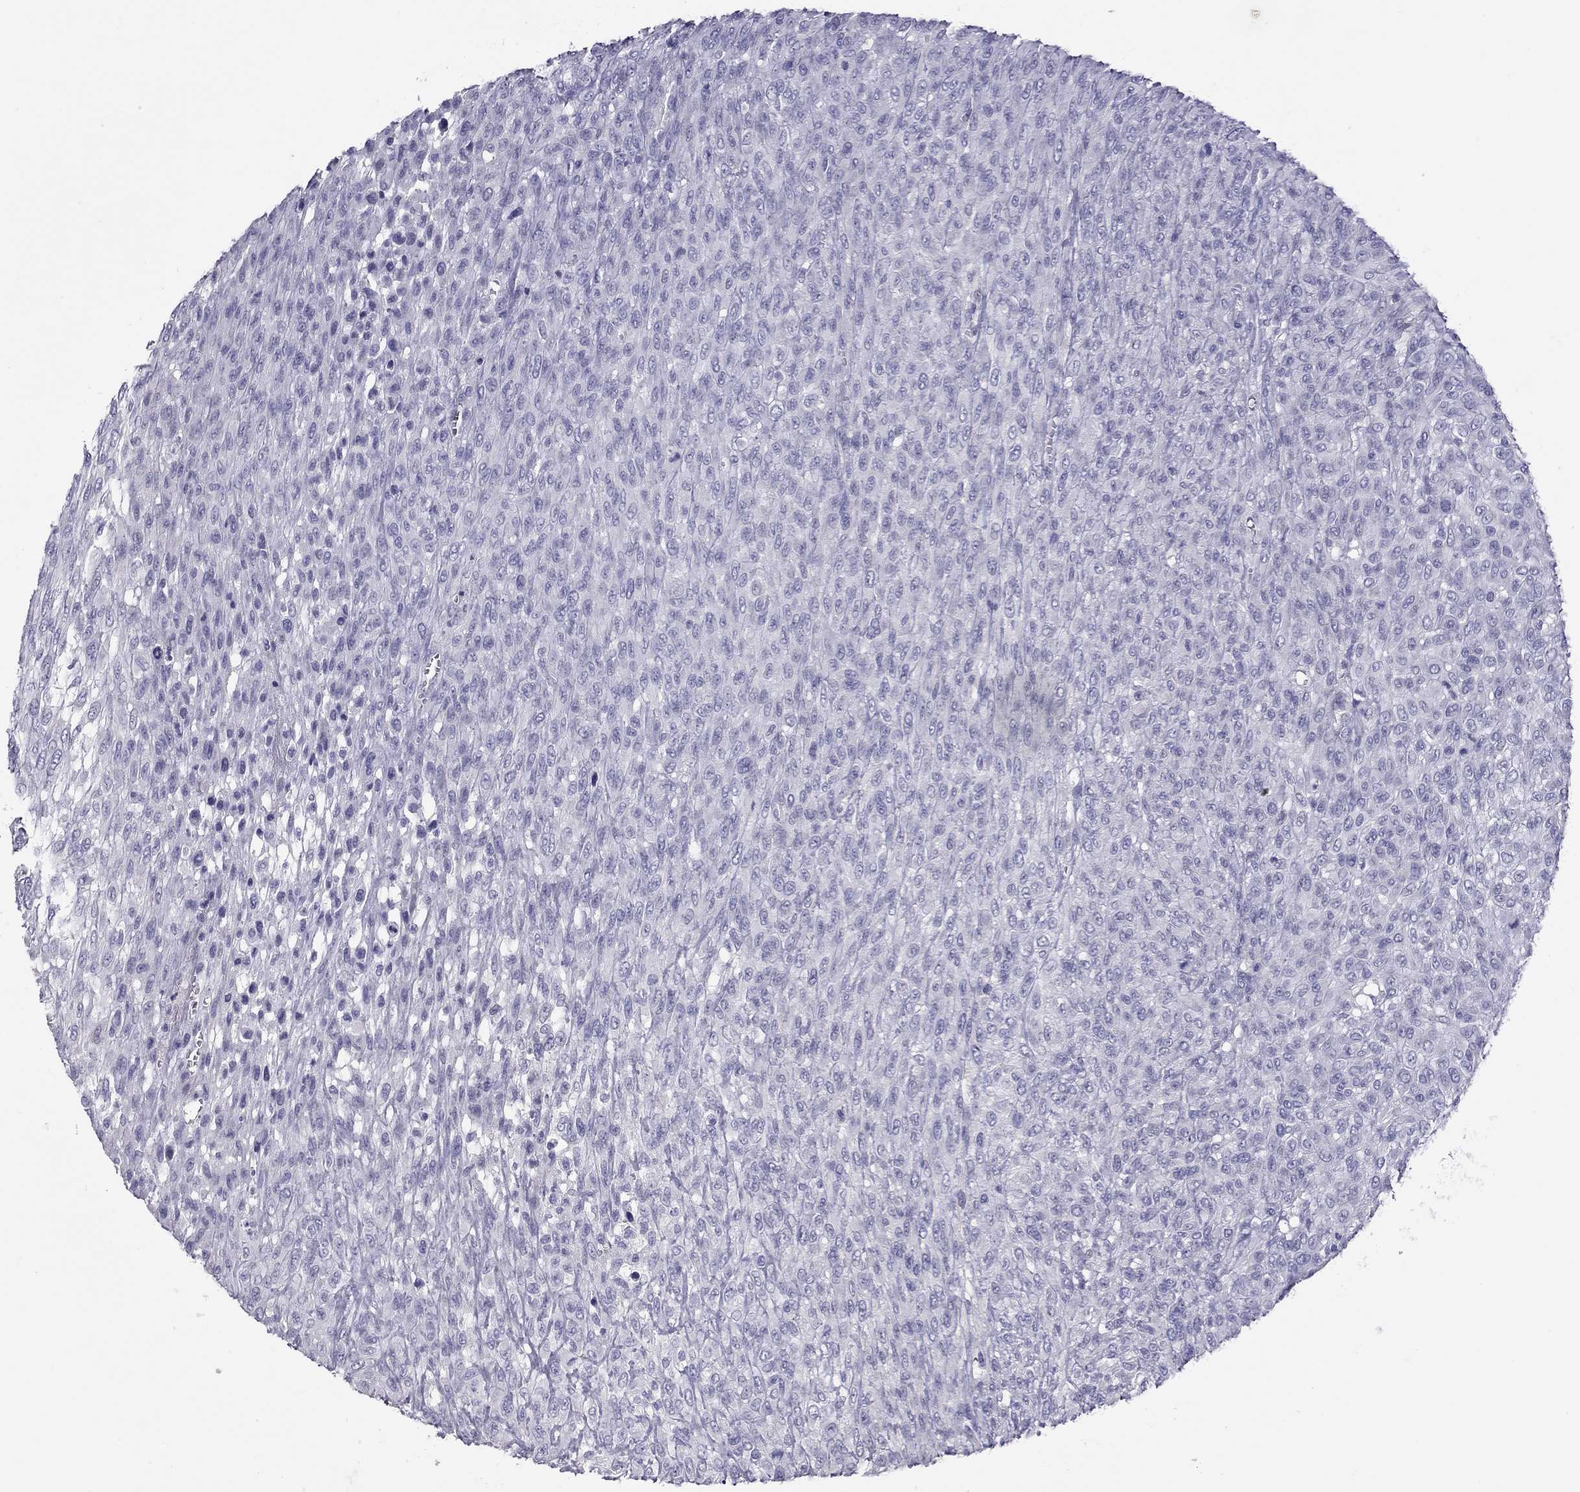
{"staining": {"intensity": "negative", "quantity": "none", "location": "none"}, "tissue": "renal cancer", "cell_type": "Tumor cells", "image_type": "cancer", "snomed": [{"axis": "morphology", "description": "Adenocarcinoma, NOS"}, {"axis": "topography", "description": "Kidney"}], "caption": "An immunohistochemistry photomicrograph of renal adenocarcinoma is shown. There is no staining in tumor cells of renal adenocarcinoma. Nuclei are stained in blue.", "gene": "IL17REL", "patient": {"sex": "male", "age": 58}}